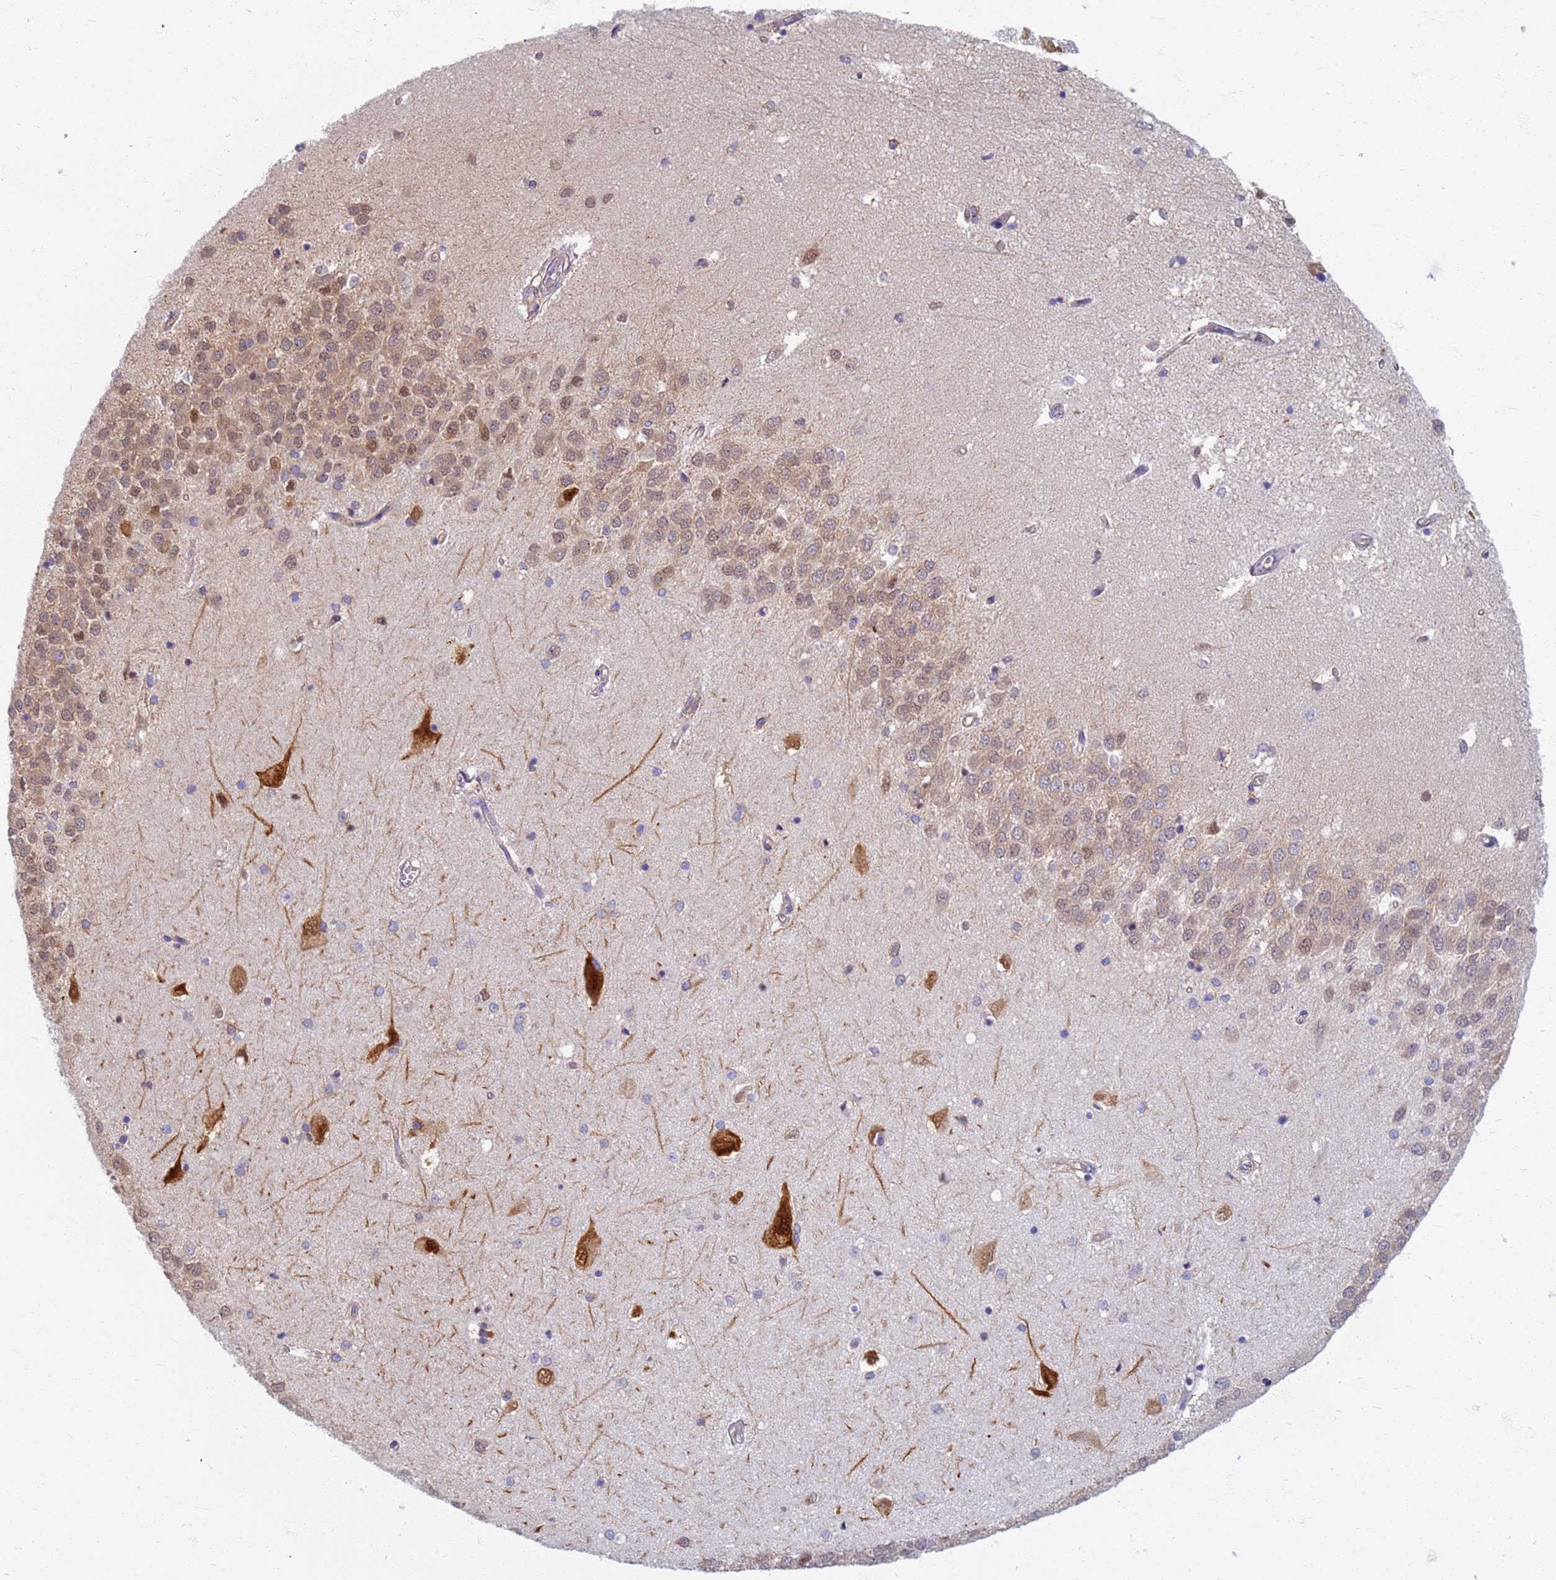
{"staining": {"intensity": "weak", "quantity": "<25%", "location": "cytoplasmic/membranous"}, "tissue": "hippocampus", "cell_type": "Glial cells", "image_type": "normal", "snomed": [{"axis": "morphology", "description": "Normal tissue, NOS"}, {"axis": "topography", "description": "Hippocampus"}], "caption": "There is no significant expression in glial cells of hippocampus. Nuclei are stained in blue.", "gene": "EEA1", "patient": {"sex": "male", "age": 45}}